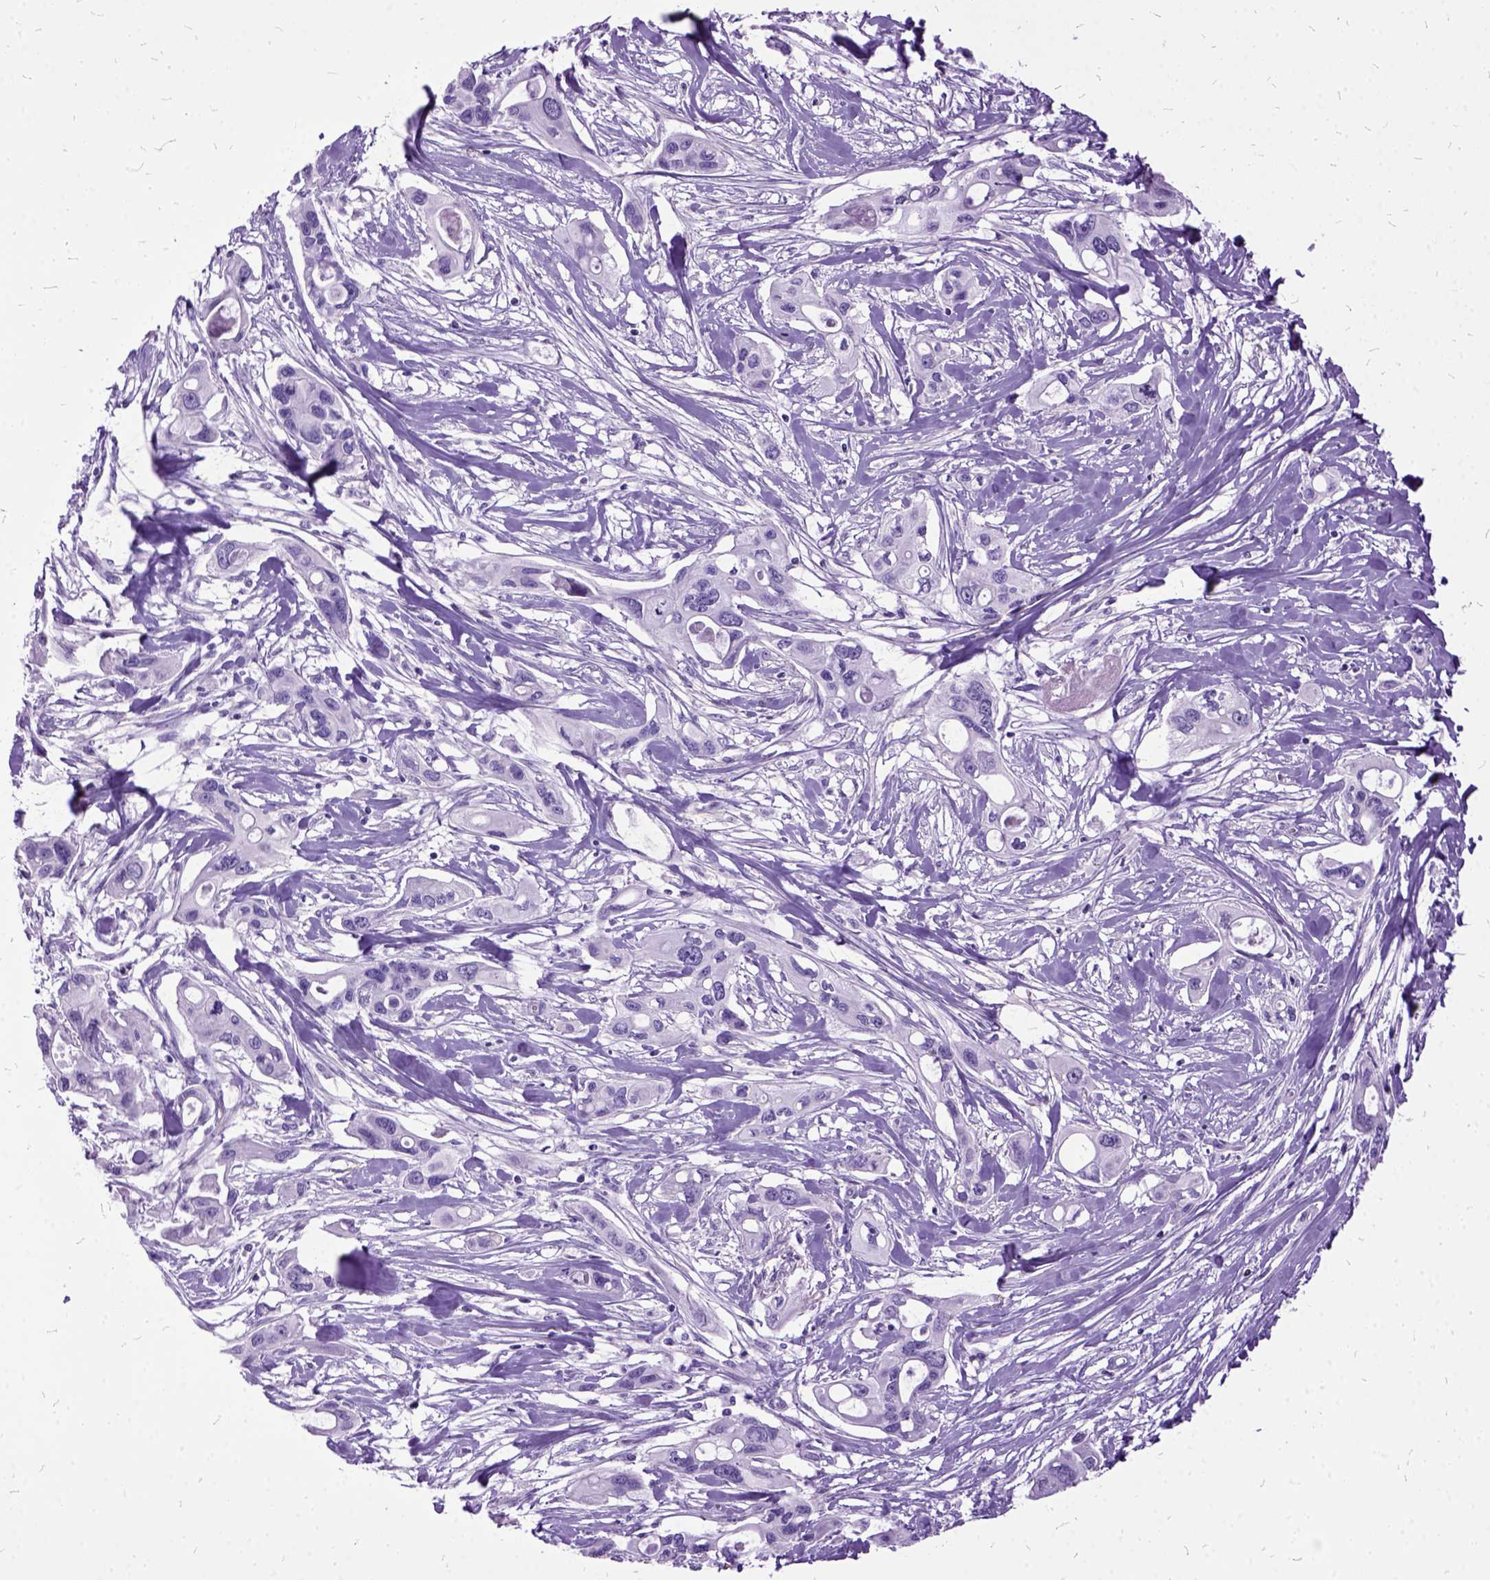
{"staining": {"intensity": "negative", "quantity": "none", "location": "none"}, "tissue": "pancreatic cancer", "cell_type": "Tumor cells", "image_type": "cancer", "snomed": [{"axis": "morphology", "description": "Adenocarcinoma, NOS"}, {"axis": "topography", "description": "Pancreas"}], "caption": "Tumor cells show no significant positivity in adenocarcinoma (pancreatic).", "gene": "MME", "patient": {"sex": "male", "age": 60}}